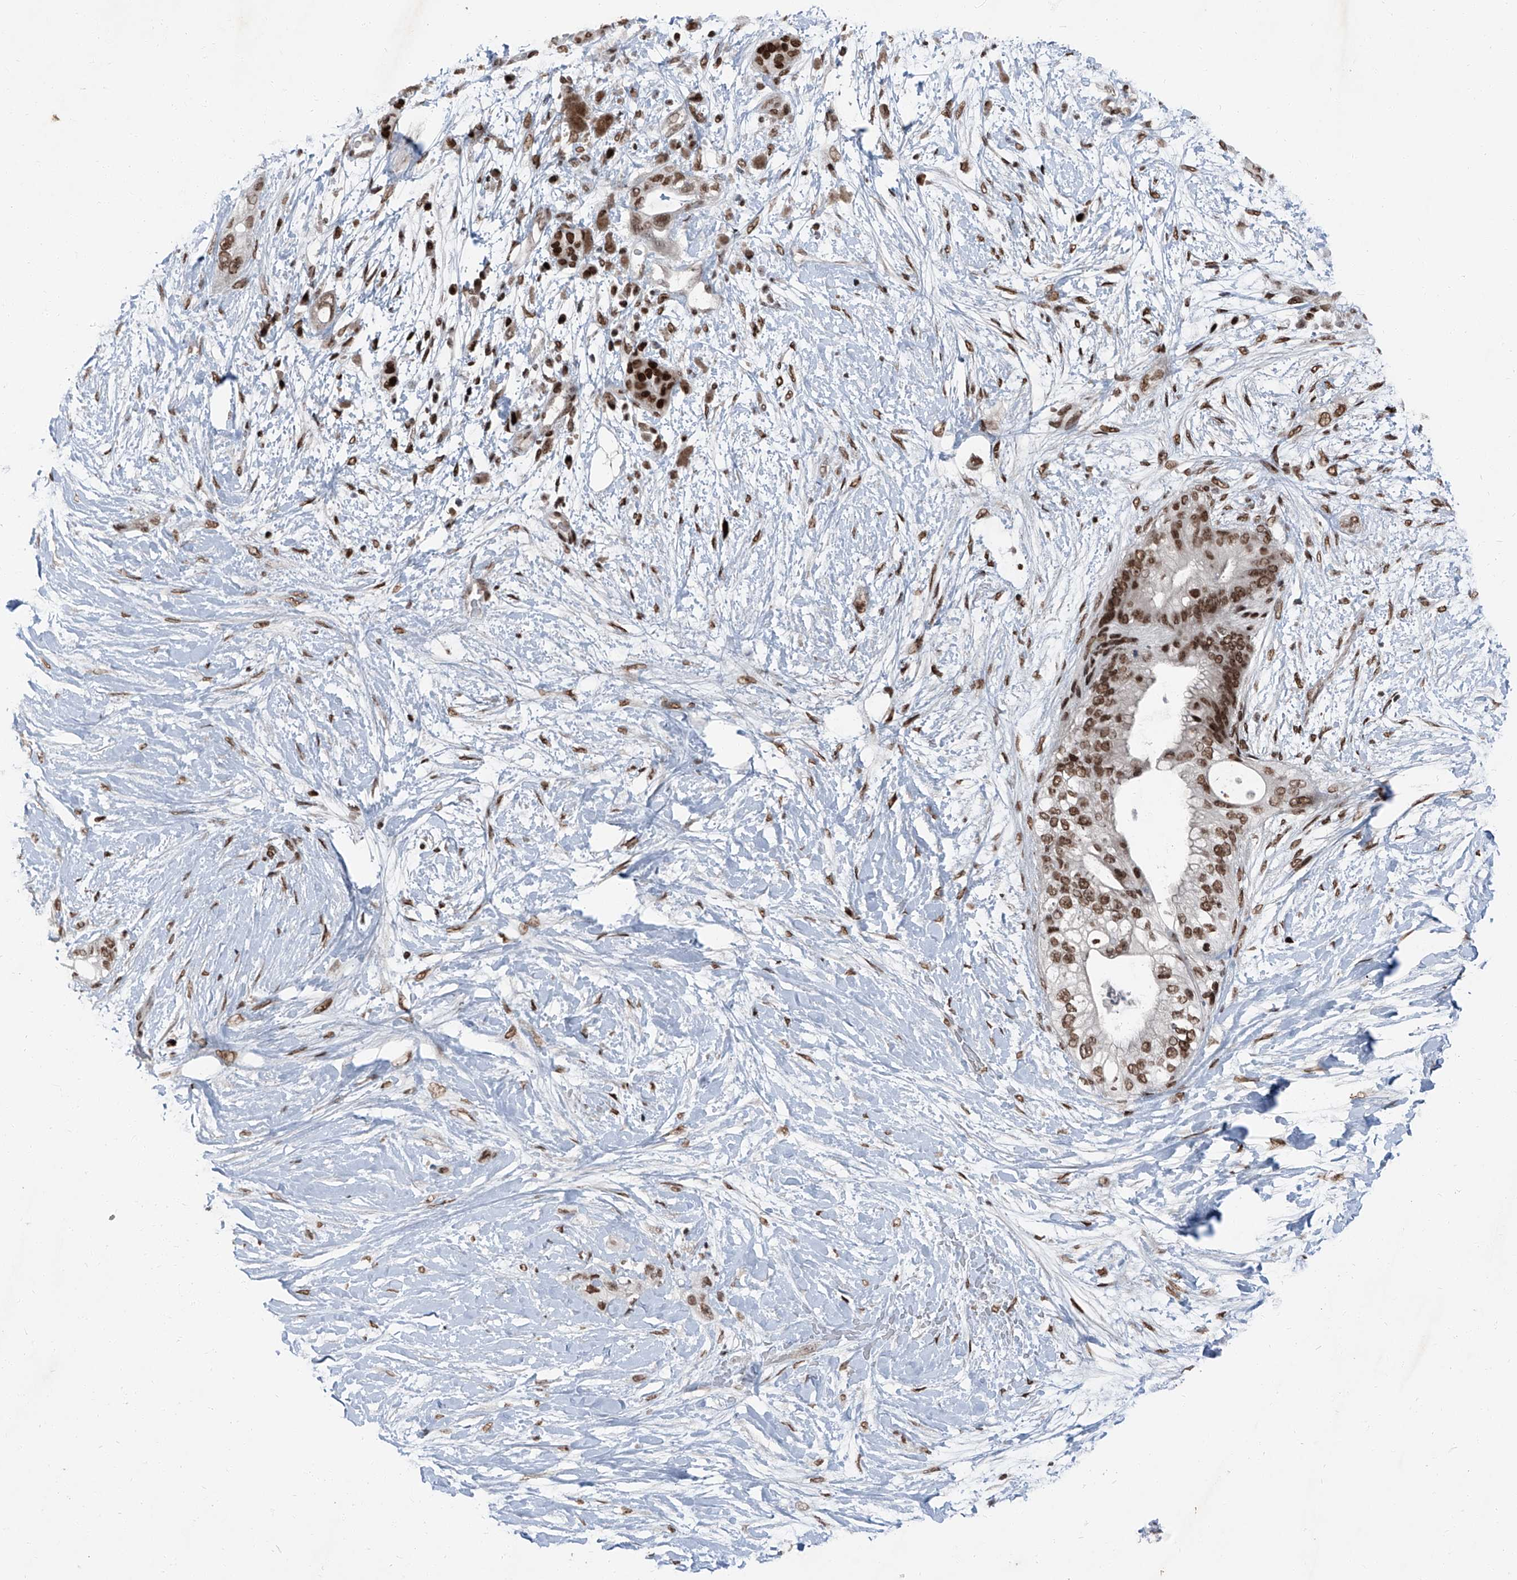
{"staining": {"intensity": "moderate", "quantity": ">75%", "location": "nuclear"}, "tissue": "pancreatic cancer", "cell_type": "Tumor cells", "image_type": "cancer", "snomed": [{"axis": "morphology", "description": "Adenocarcinoma, NOS"}, {"axis": "topography", "description": "Pancreas"}], "caption": "IHC of adenocarcinoma (pancreatic) reveals medium levels of moderate nuclear expression in approximately >75% of tumor cells. The protein is stained brown, and the nuclei are stained in blue (DAB (3,3'-diaminobenzidine) IHC with brightfield microscopy, high magnification).", "gene": "BMI1", "patient": {"sex": "male", "age": 53}}